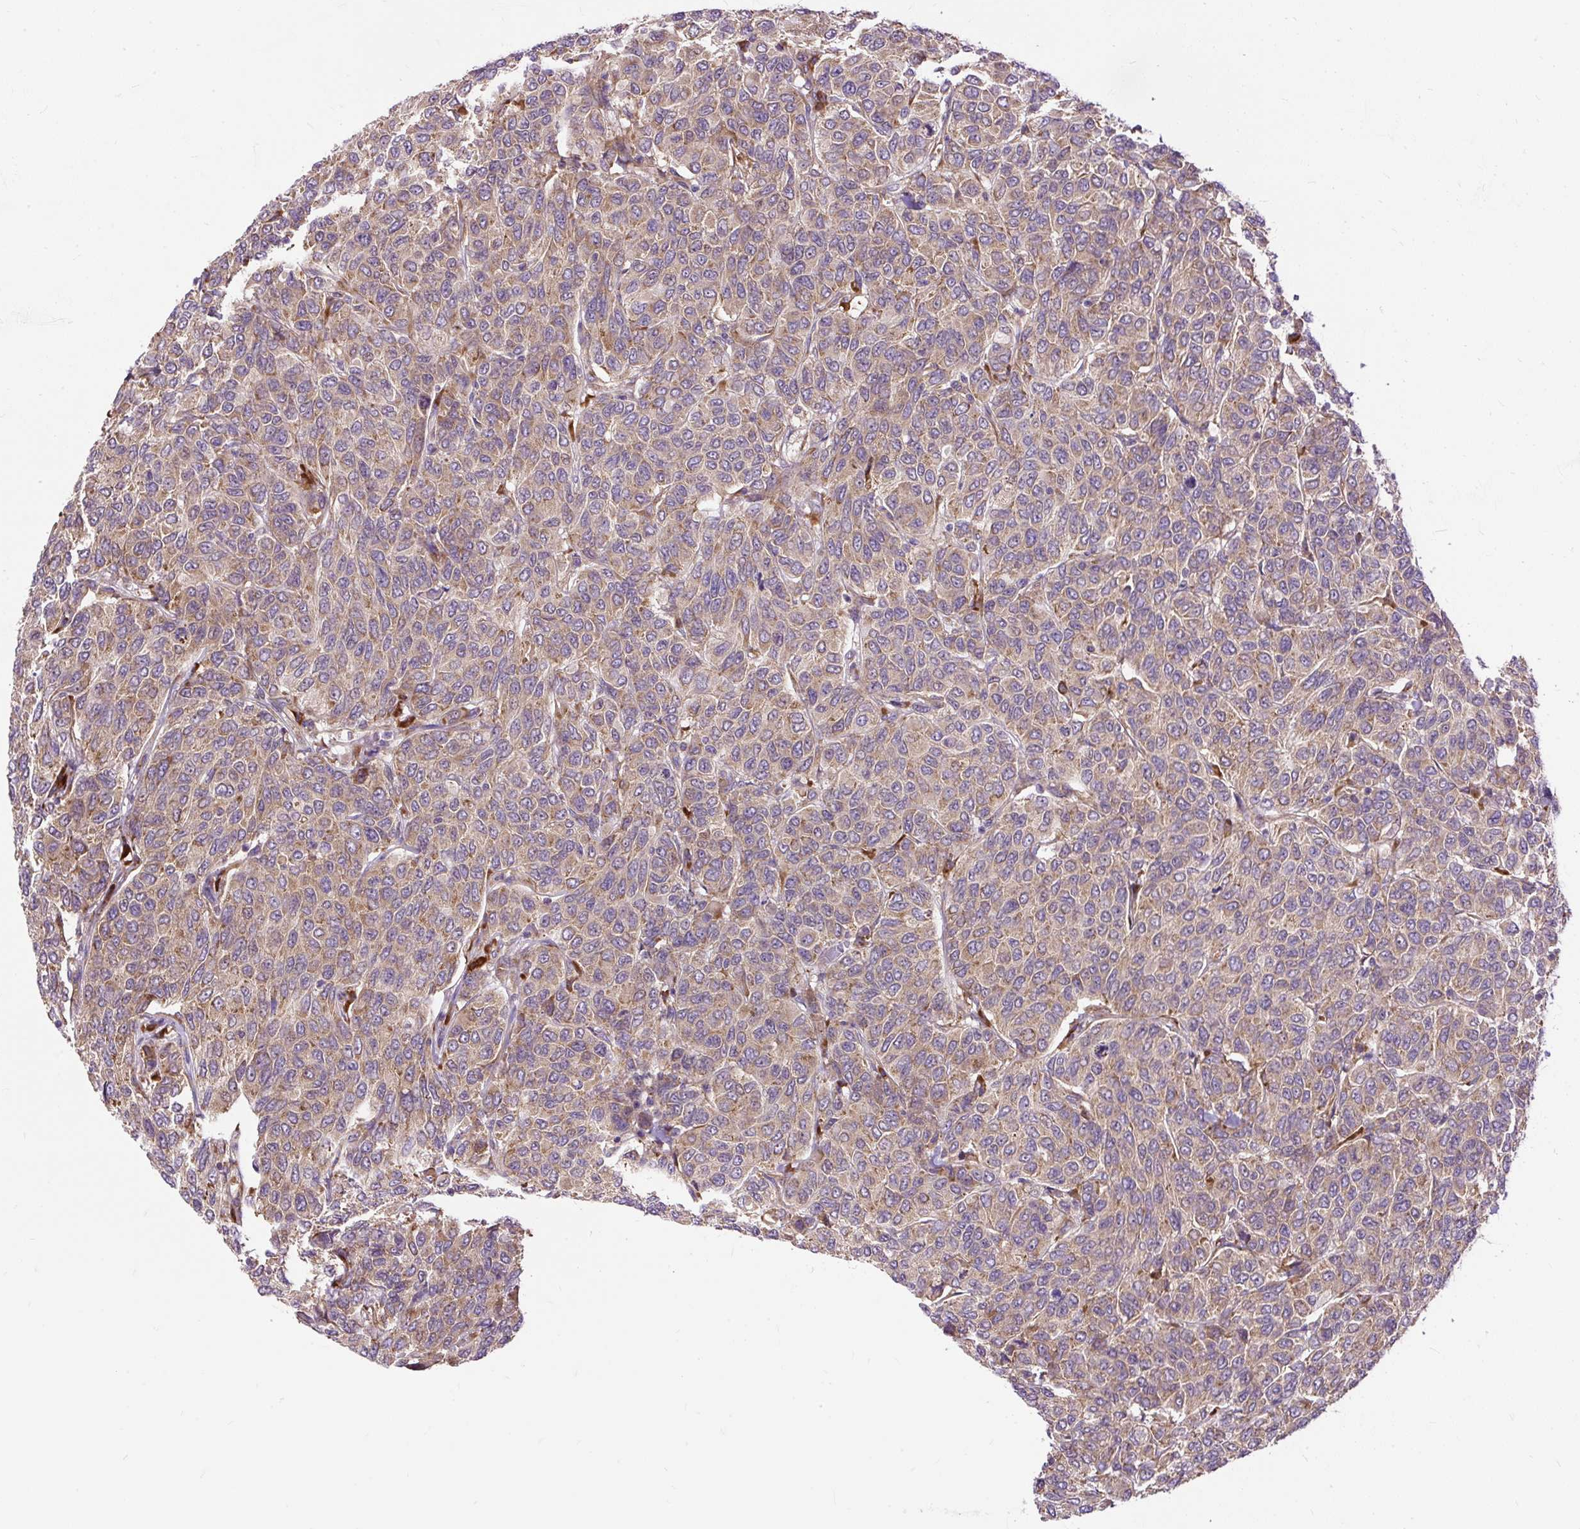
{"staining": {"intensity": "weak", "quantity": ">75%", "location": "cytoplasmic/membranous"}, "tissue": "breast cancer", "cell_type": "Tumor cells", "image_type": "cancer", "snomed": [{"axis": "morphology", "description": "Duct carcinoma"}, {"axis": "topography", "description": "Breast"}], "caption": "Intraductal carcinoma (breast) stained with immunohistochemistry (IHC) displays weak cytoplasmic/membranous expression in about >75% of tumor cells.", "gene": "RPS5", "patient": {"sex": "female", "age": 55}}